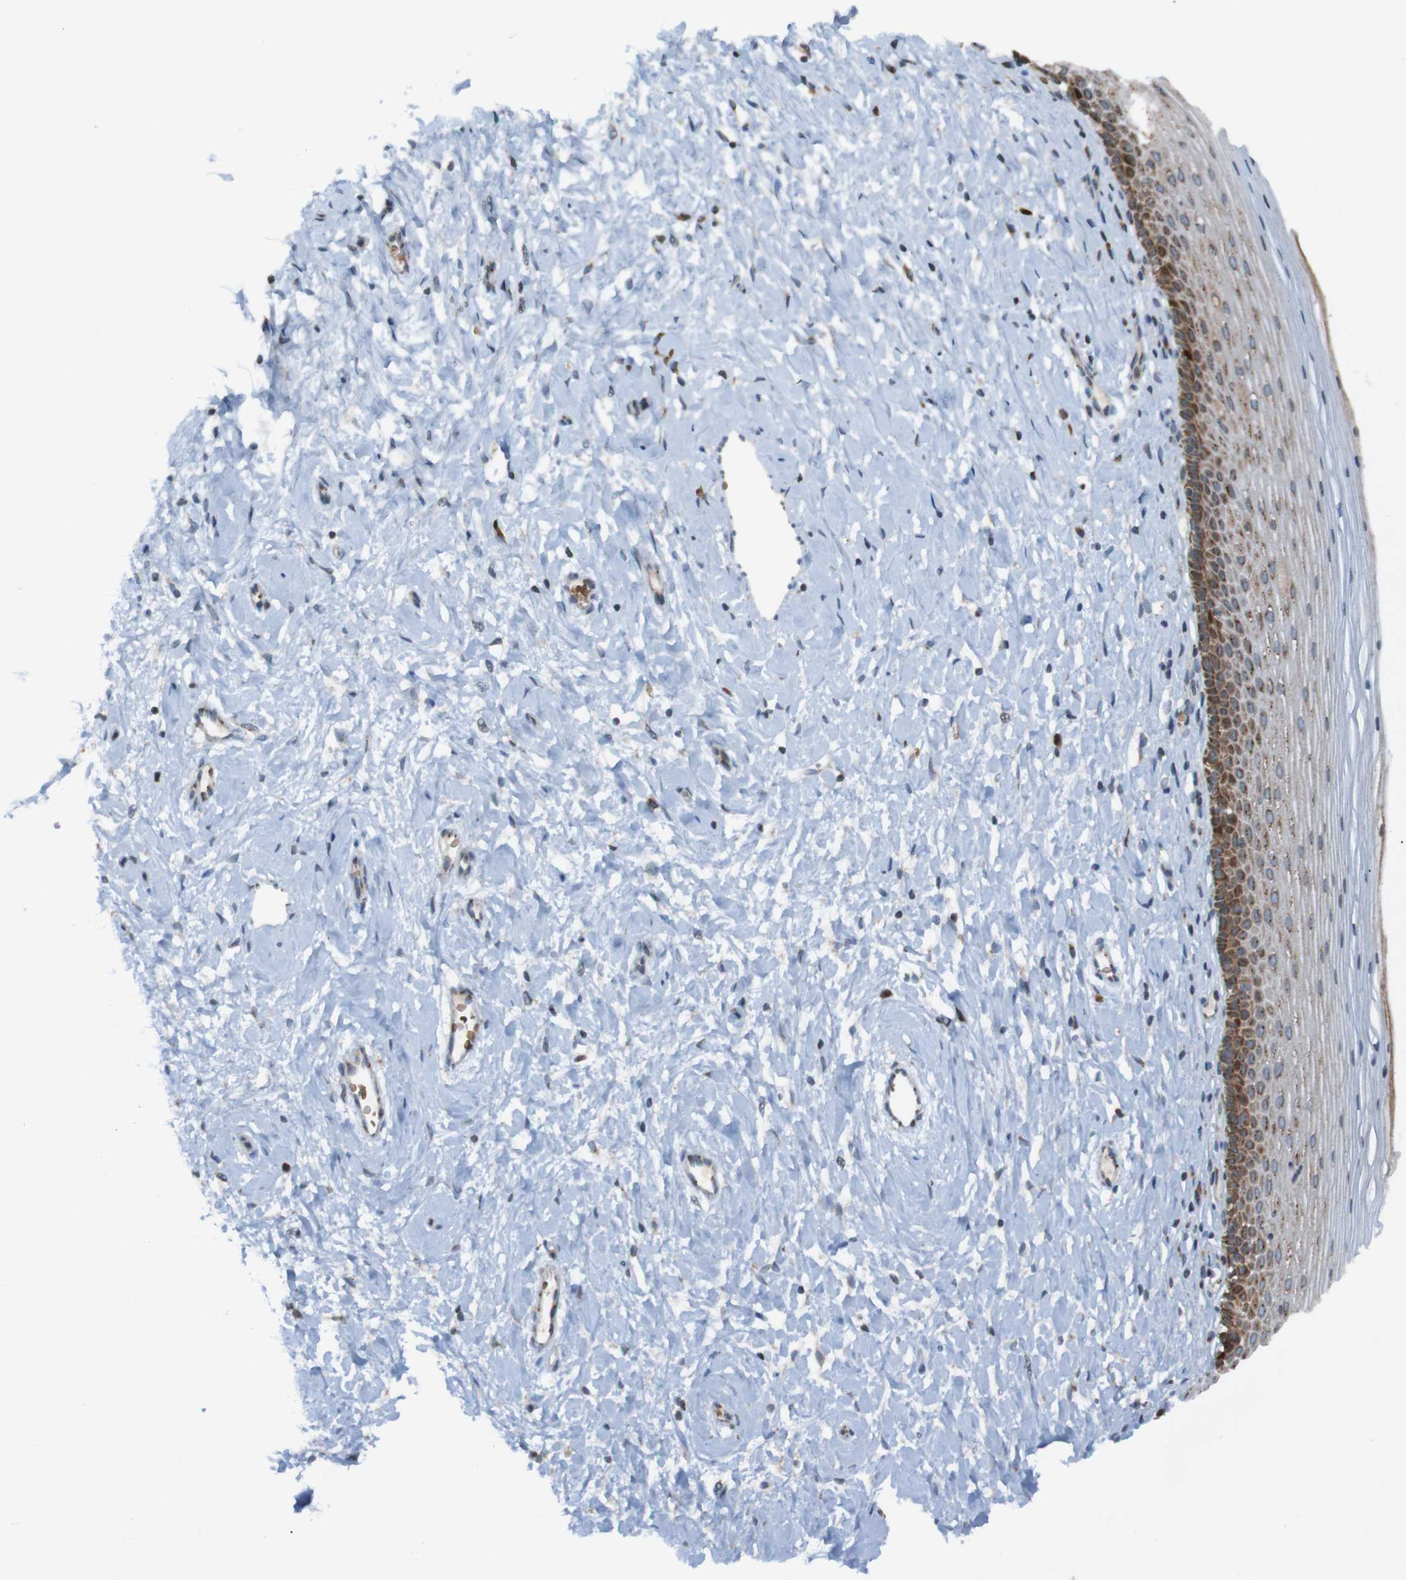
{"staining": {"intensity": "moderate", "quantity": ">75%", "location": "cytoplasmic/membranous"}, "tissue": "cervix", "cell_type": "Glandular cells", "image_type": "normal", "snomed": [{"axis": "morphology", "description": "Normal tissue, NOS"}, {"axis": "topography", "description": "Cervix"}], "caption": "Moderate cytoplasmic/membranous positivity for a protein is seen in approximately >75% of glandular cells of normal cervix using immunohistochemistry.", "gene": "UNG", "patient": {"sex": "female", "age": 39}}